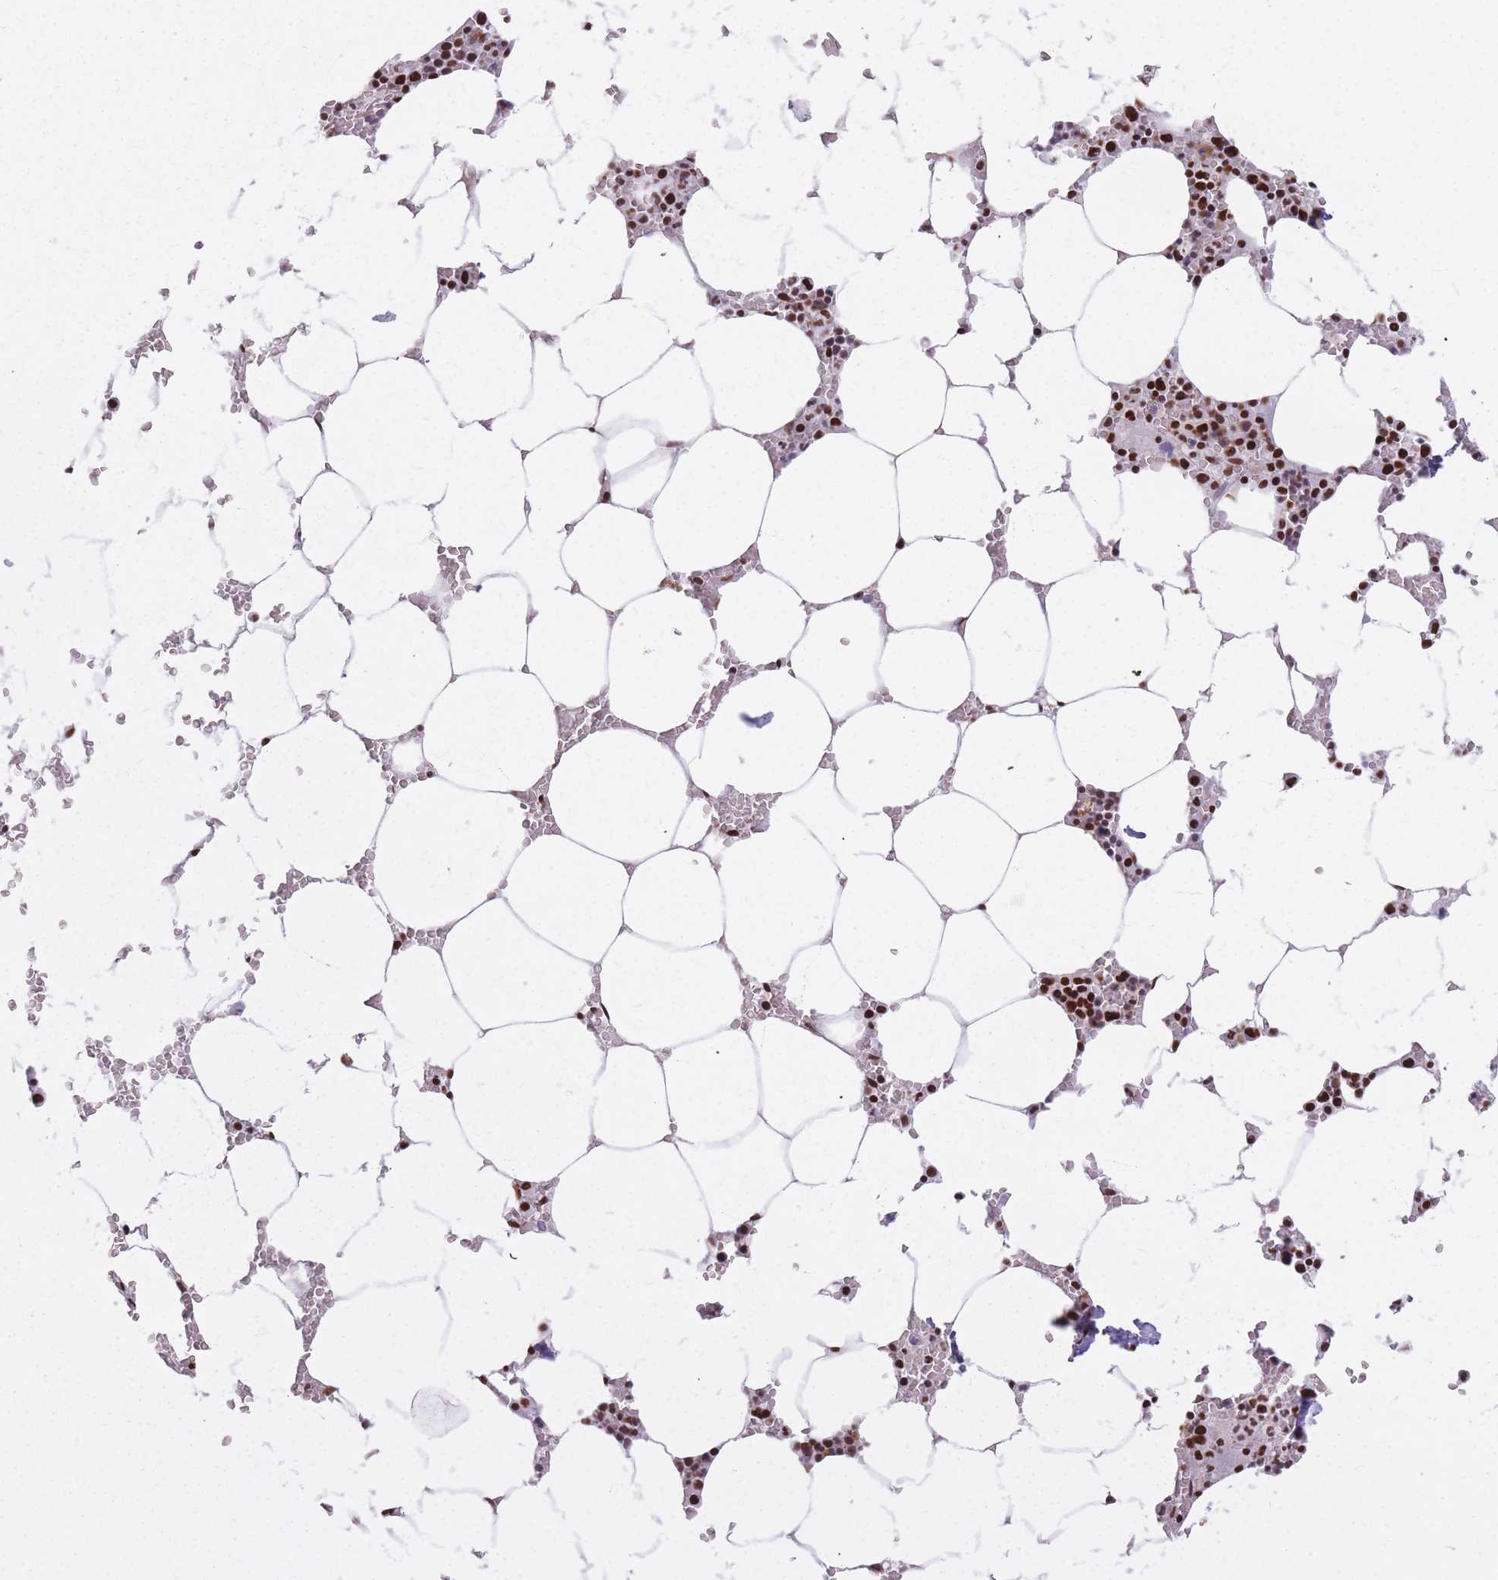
{"staining": {"intensity": "strong", "quantity": ">75%", "location": "nuclear"}, "tissue": "bone marrow", "cell_type": "Hematopoietic cells", "image_type": "normal", "snomed": [{"axis": "morphology", "description": "Normal tissue, NOS"}, {"axis": "topography", "description": "Bone marrow"}], "caption": "This is an image of immunohistochemistry (IHC) staining of normal bone marrow, which shows strong positivity in the nuclear of hematopoietic cells.", "gene": "HNRNPUL1", "patient": {"sex": "male", "age": 70}}